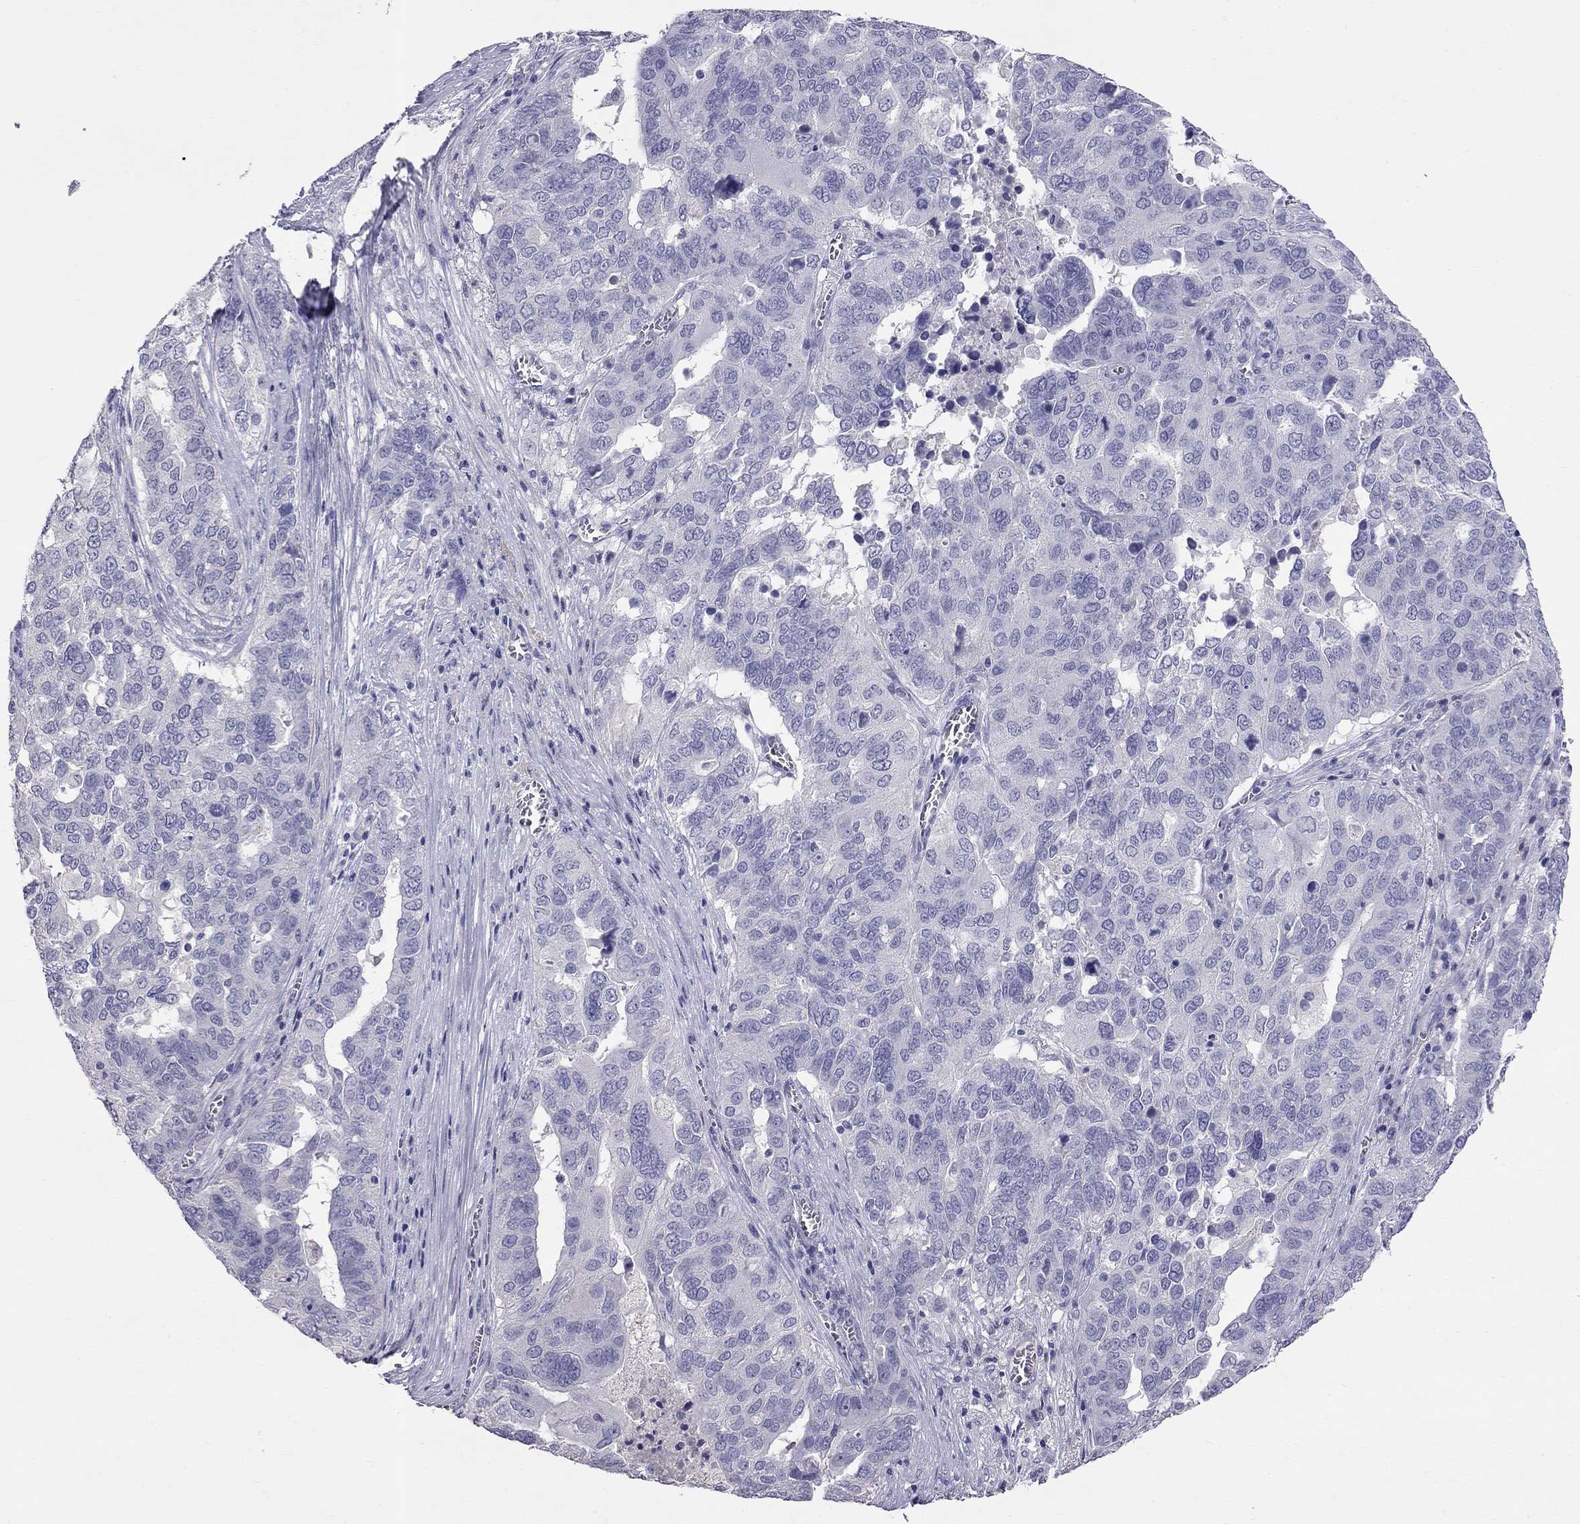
{"staining": {"intensity": "negative", "quantity": "none", "location": "none"}, "tissue": "ovarian cancer", "cell_type": "Tumor cells", "image_type": "cancer", "snomed": [{"axis": "morphology", "description": "Carcinoma, endometroid"}, {"axis": "topography", "description": "Soft tissue"}, {"axis": "topography", "description": "Ovary"}], "caption": "DAB (3,3'-diaminobenzidine) immunohistochemical staining of endometroid carcinoma (ovarian) exhibits no significant expression in tumor cells.", "gene": "CFAP91", "patient": {"sex": "female", "age": 52}}